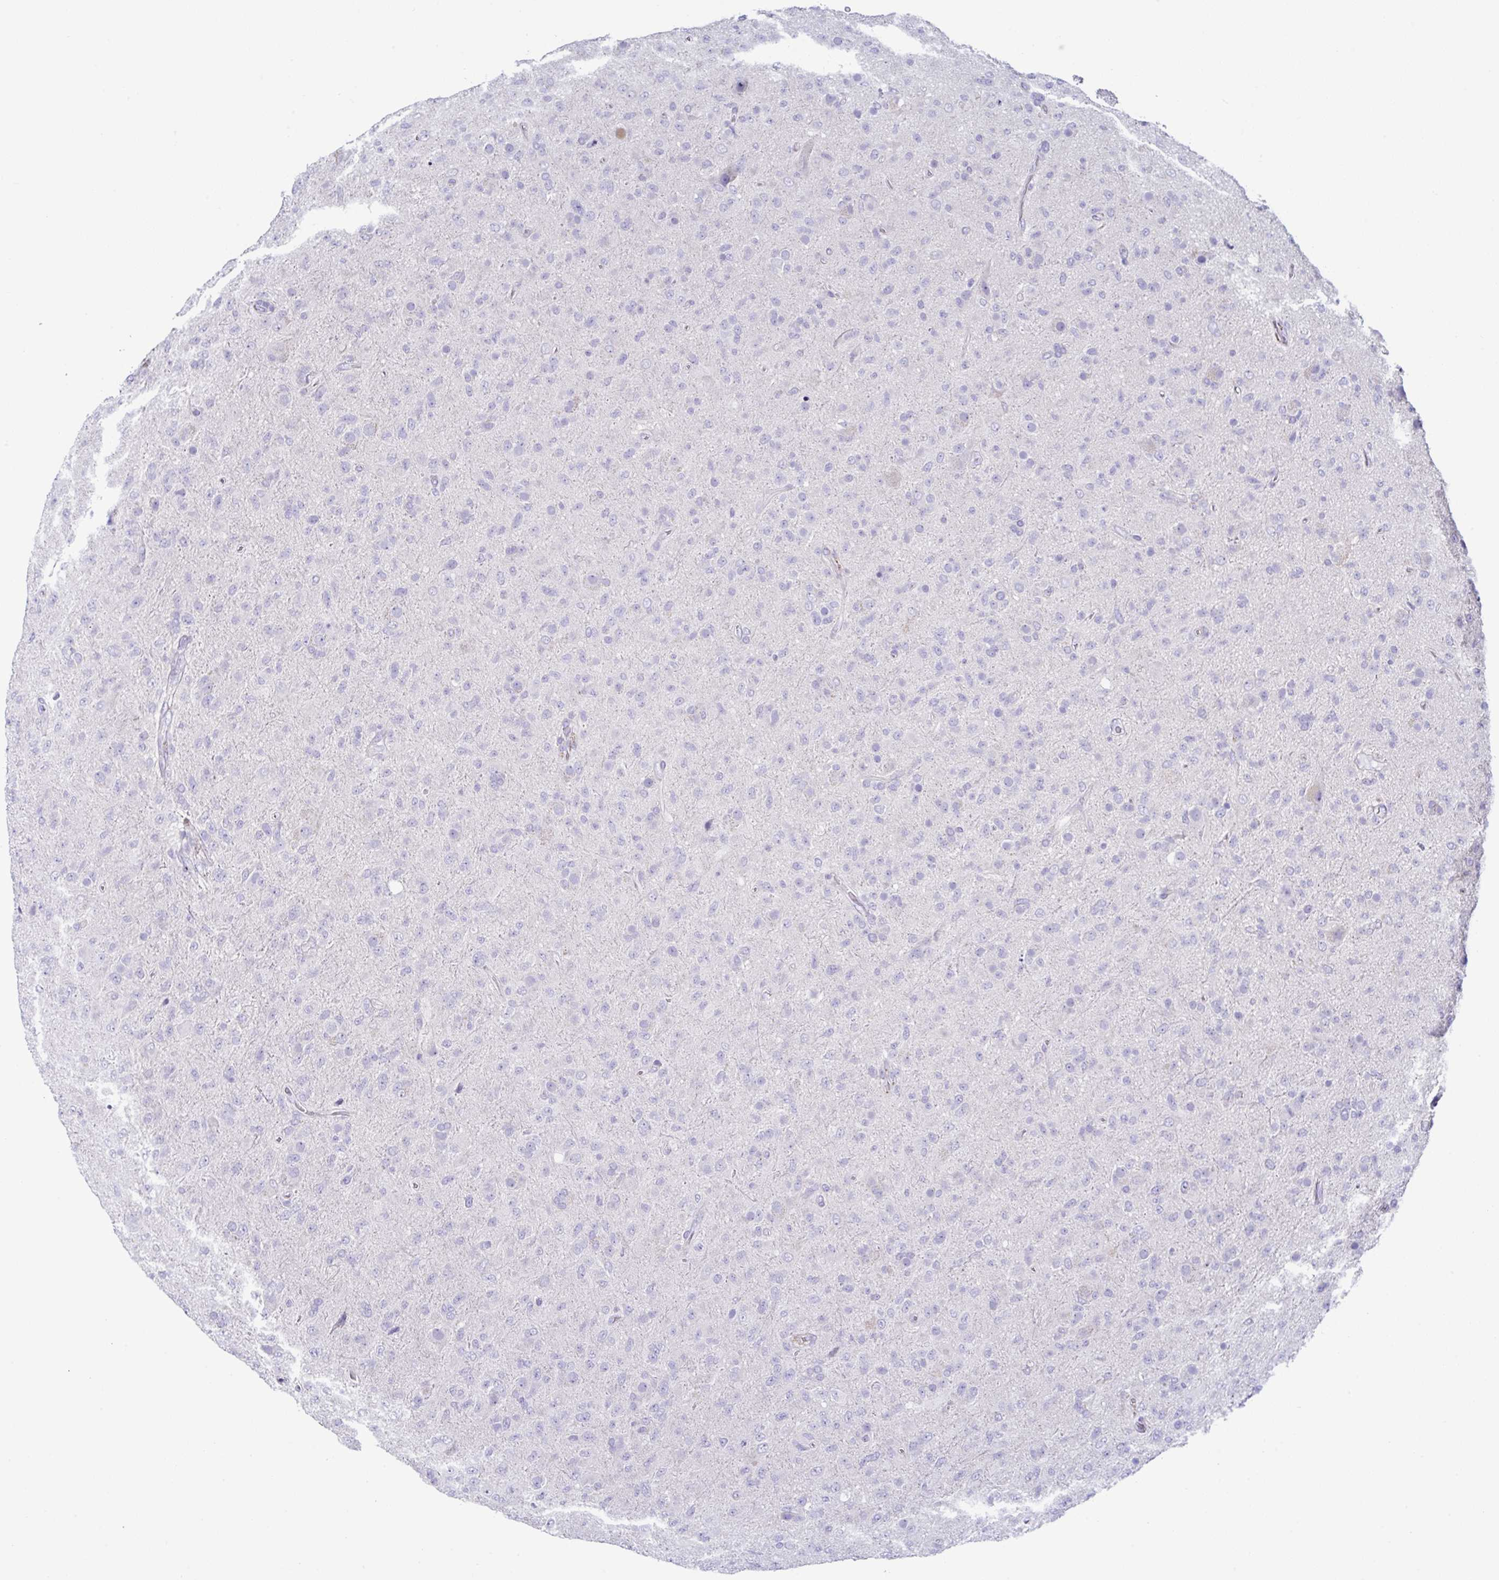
{"staining": {"intensity": "negative", "quantity": "none", "location": "none"}, "tissue": "glioma", "cell_type": "Tumor cells", "image_type": "cancer", "snomed": [{"axis": "morphology", "description": "Glioma, malignant, Low grade"}, {"axis": "topography", "description": "Brain"}], "caption": "High power microscopy micrograph of an immunohistochemistry micrograph of malignant glioma (low-grade), revealing no significant positivity in tumor cells. (DAB (3,3'-diaminobenzidine) immunohistochemistry (IHC) with hematoxylin counter stain).", "gene": "MED11", "patient": {"sex": "male", "age": 65}}